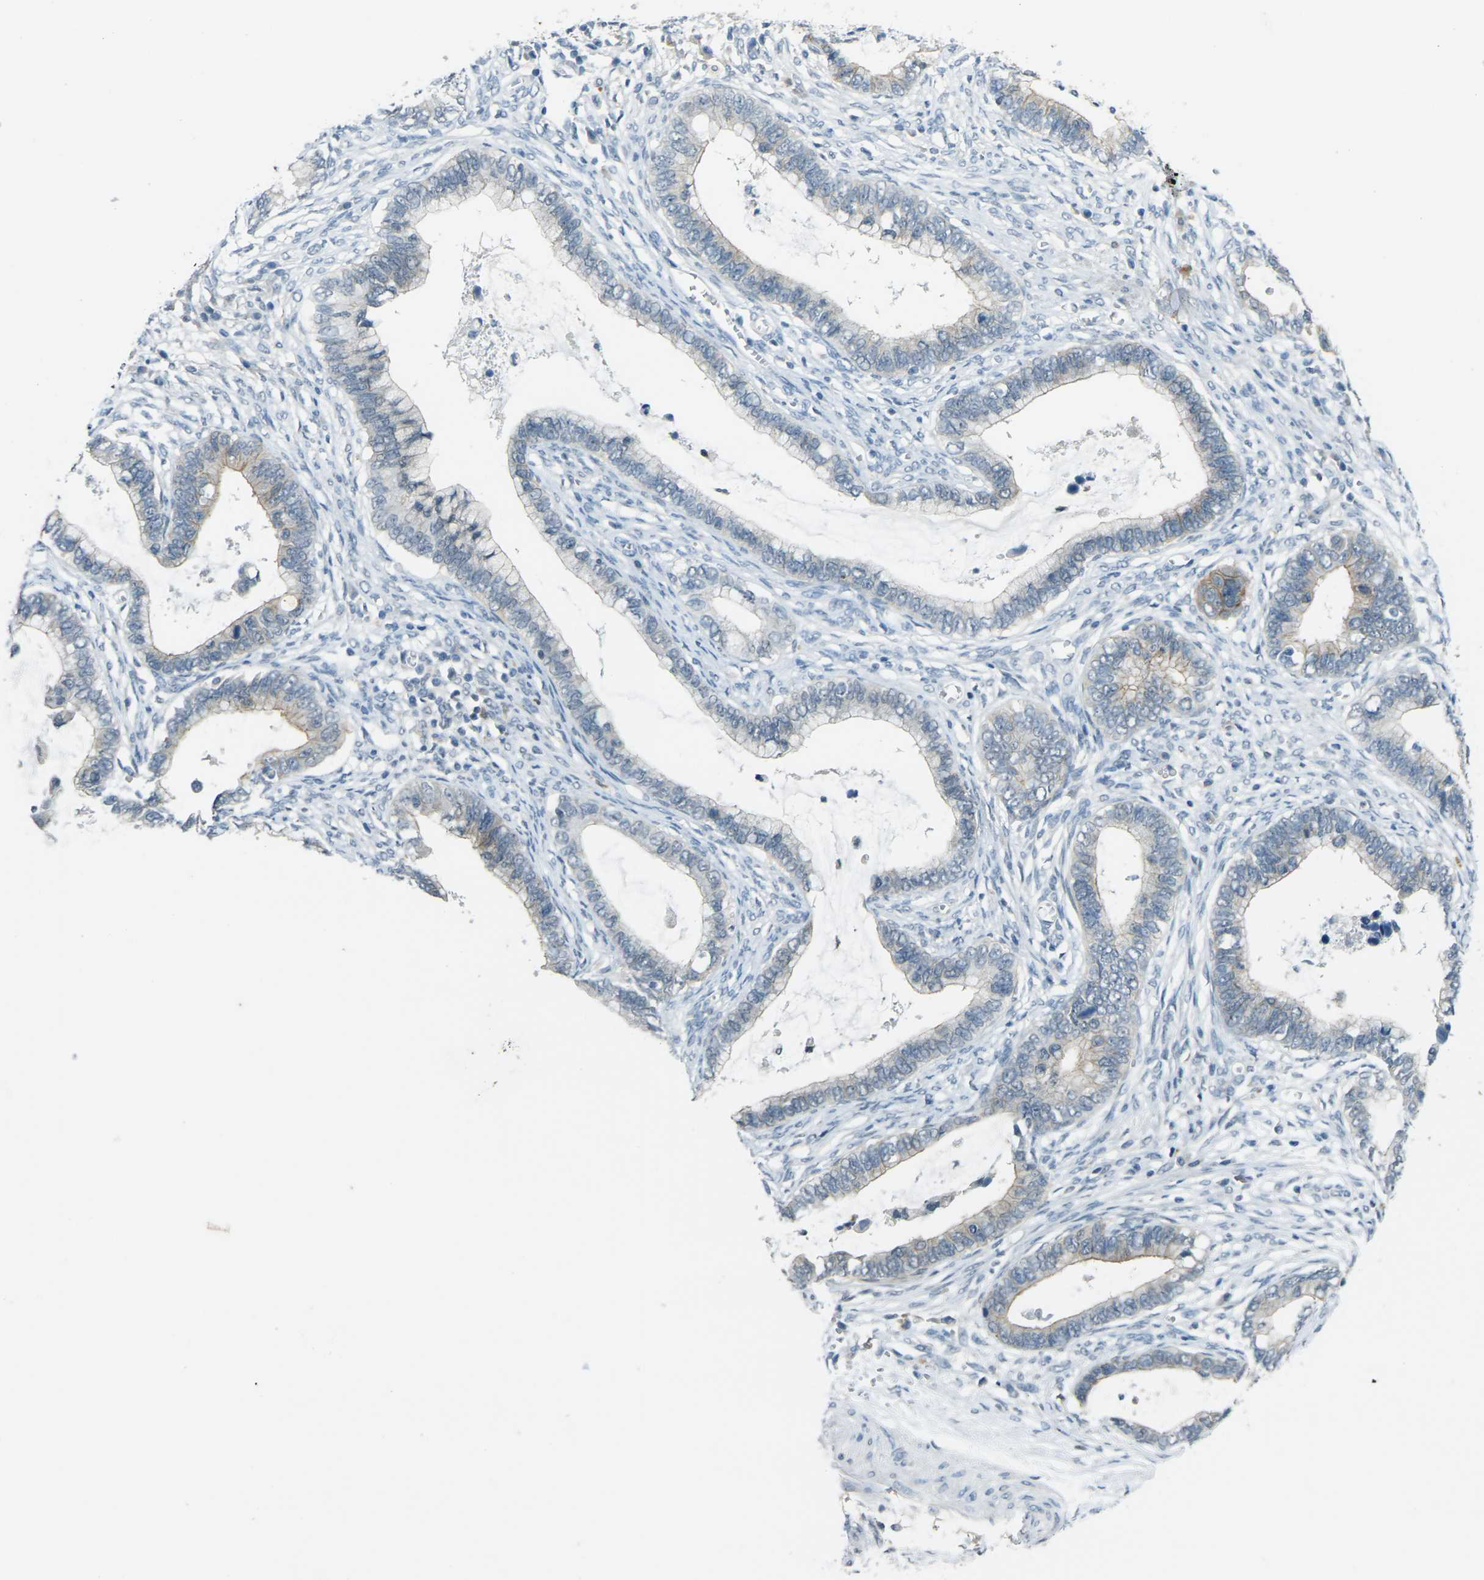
{"staining": {"intensity": "weak", "quantity": "<25%", "location": "cytoplasmic/membranous"}, "tissue": "cervical cancer", "cell_type": "Tumor cells", "image_type": "cancer", "snomed": [{"axis": "morphology", "description": "Adenocarcinoma, NOS"}, {"axis": "topography", "description": "Cervix"}], "caption": "Cervical cancer was stained to show a protein in brown. There is no significant expression in tumor cells.", "gene": "SPTBN2", "patient": {"sex": "female", "age": 44}}